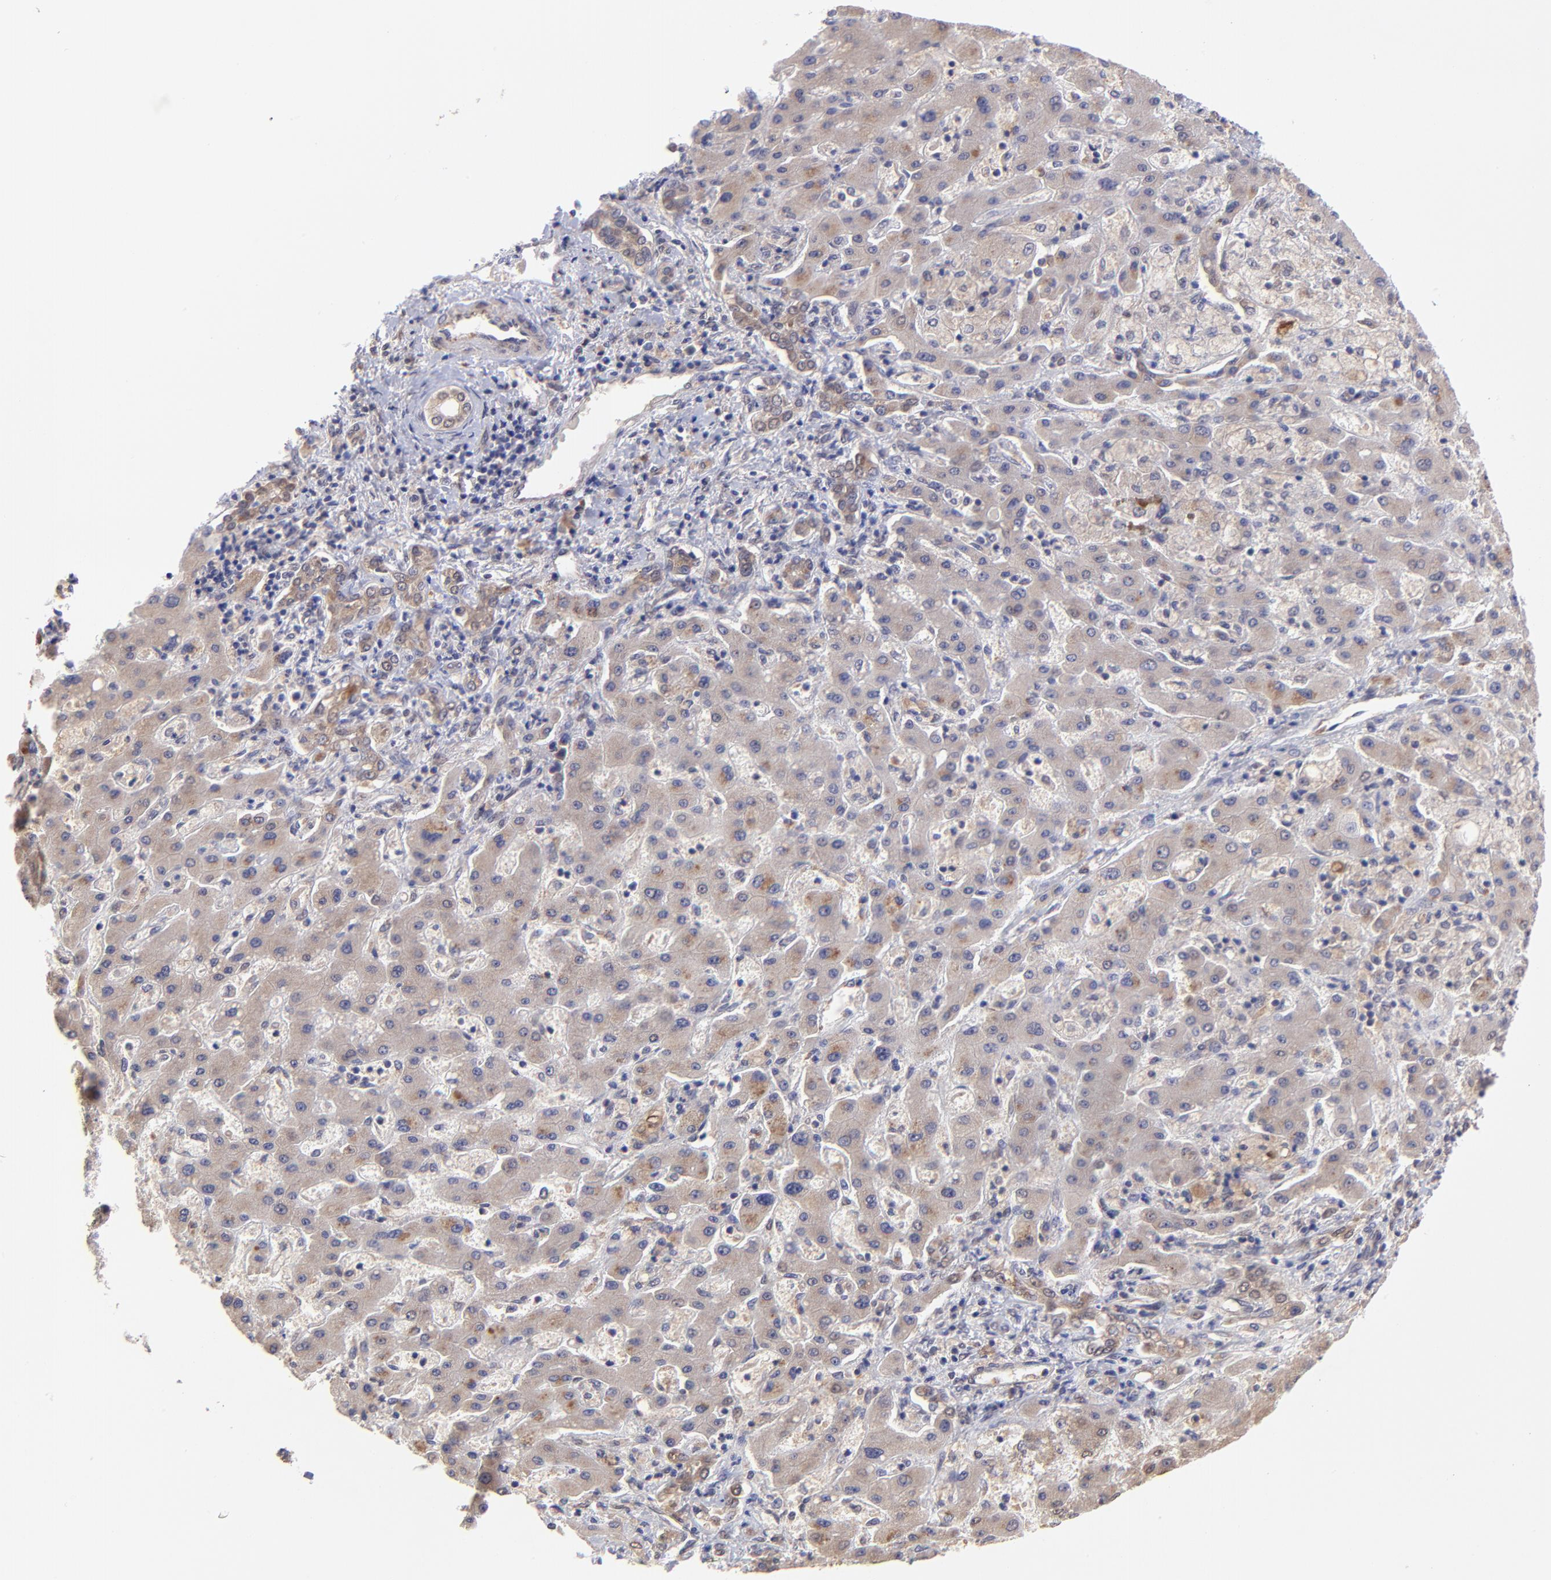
{"staining": {"intensity": "moderate", "quantity": "<25%", "location": "cytoplasmic/membranous"}, "tissue": "liver cancer", "cell_type": "Tumor cells", "image_type": "cancer", "snomed": [{"axis": "morphology", "description": "Cholangiocarcinoma"}, {"axis": "topography", "description": "Liver"}], "caption": "The histopathology image exhibits staining of liver cancer, revealing moderate cytoplasmic/membranous protein expression (brown color) within tumor cells.", "gene": "UBE2H", "patient": {"sex": "male", "age": 50}}